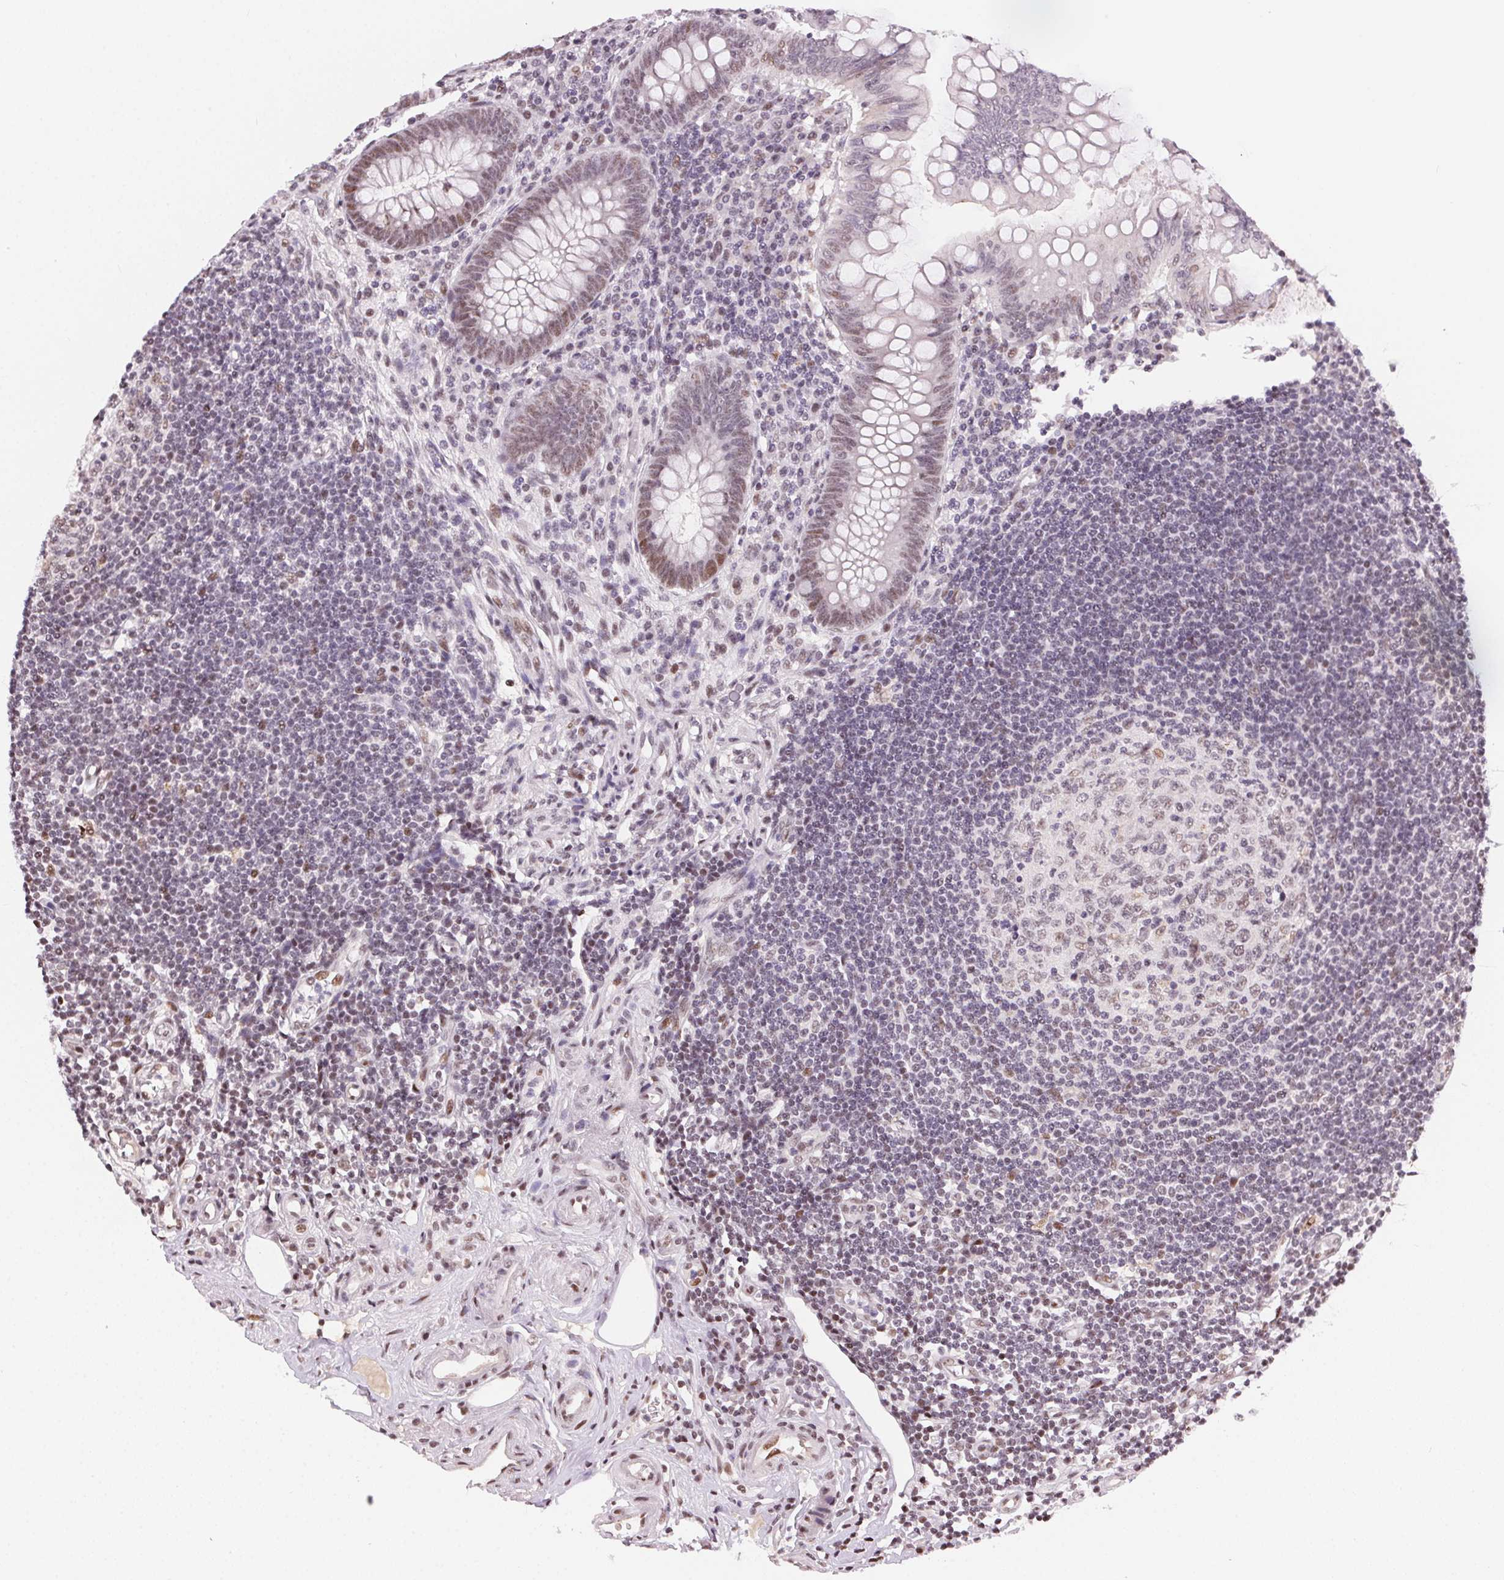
{"staining": {"intensity": "weak", "quantity": "25%-75%", "location": "nuclear"}, "tissue": "appendix", "cell_type": "Glandular cells", "image_type": "normal", "snomed": [{"axis": "morphology", "description": "Normal tissue, NOS"}, {"axis": "topography", "description": "Appendix"}], "caption": "Weak nuclear staining for a protein is seen in about 25%-75% of glandular cells of benign appendix using IHC.", "gene": "RAD23A", "patient": {"sex": "female", "age": 57}}